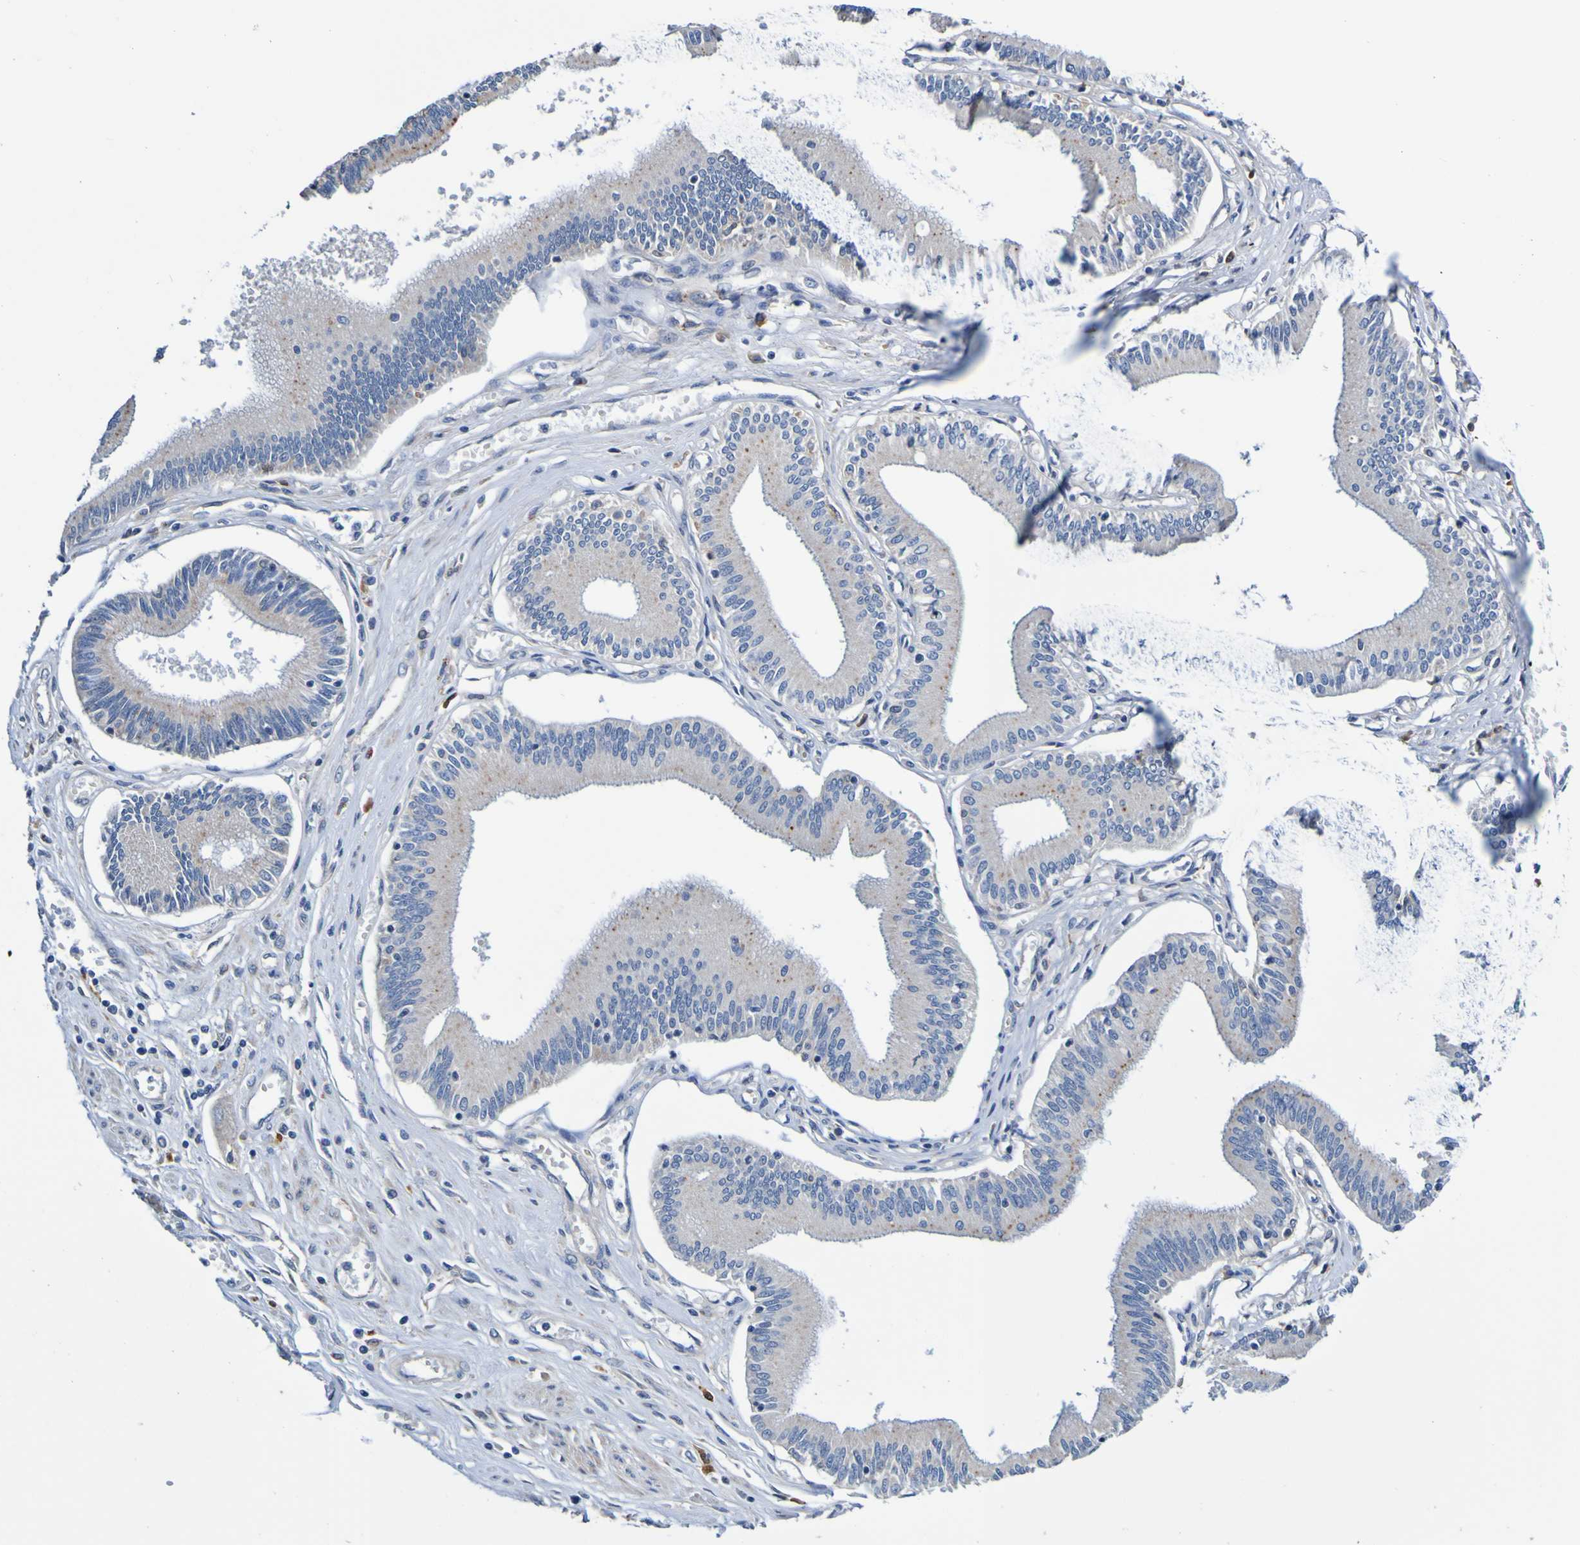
{"staining": {"intensity": "weak", "quantity": ">75%", "location": "cytoplasmic/membranous"}, "tissue": "pancreatic cancer", "cell_type": "Tumor cells", "image_type": "cancer", "snomed": [{"axis": "morphology", "description": "Adenocarcinoma, NOS"}, {"axis": "topography", "description": "Pancreas"}], "caption": "A high-resolution image shows immunohistochemistry (IHC) staining of pancreatic cancer, which exhibits weak cytoplasmic/membranous staining in about >75% of tumor cells.", "gene": "METAP2", "patient": {"sex": "male", "age": 56}}